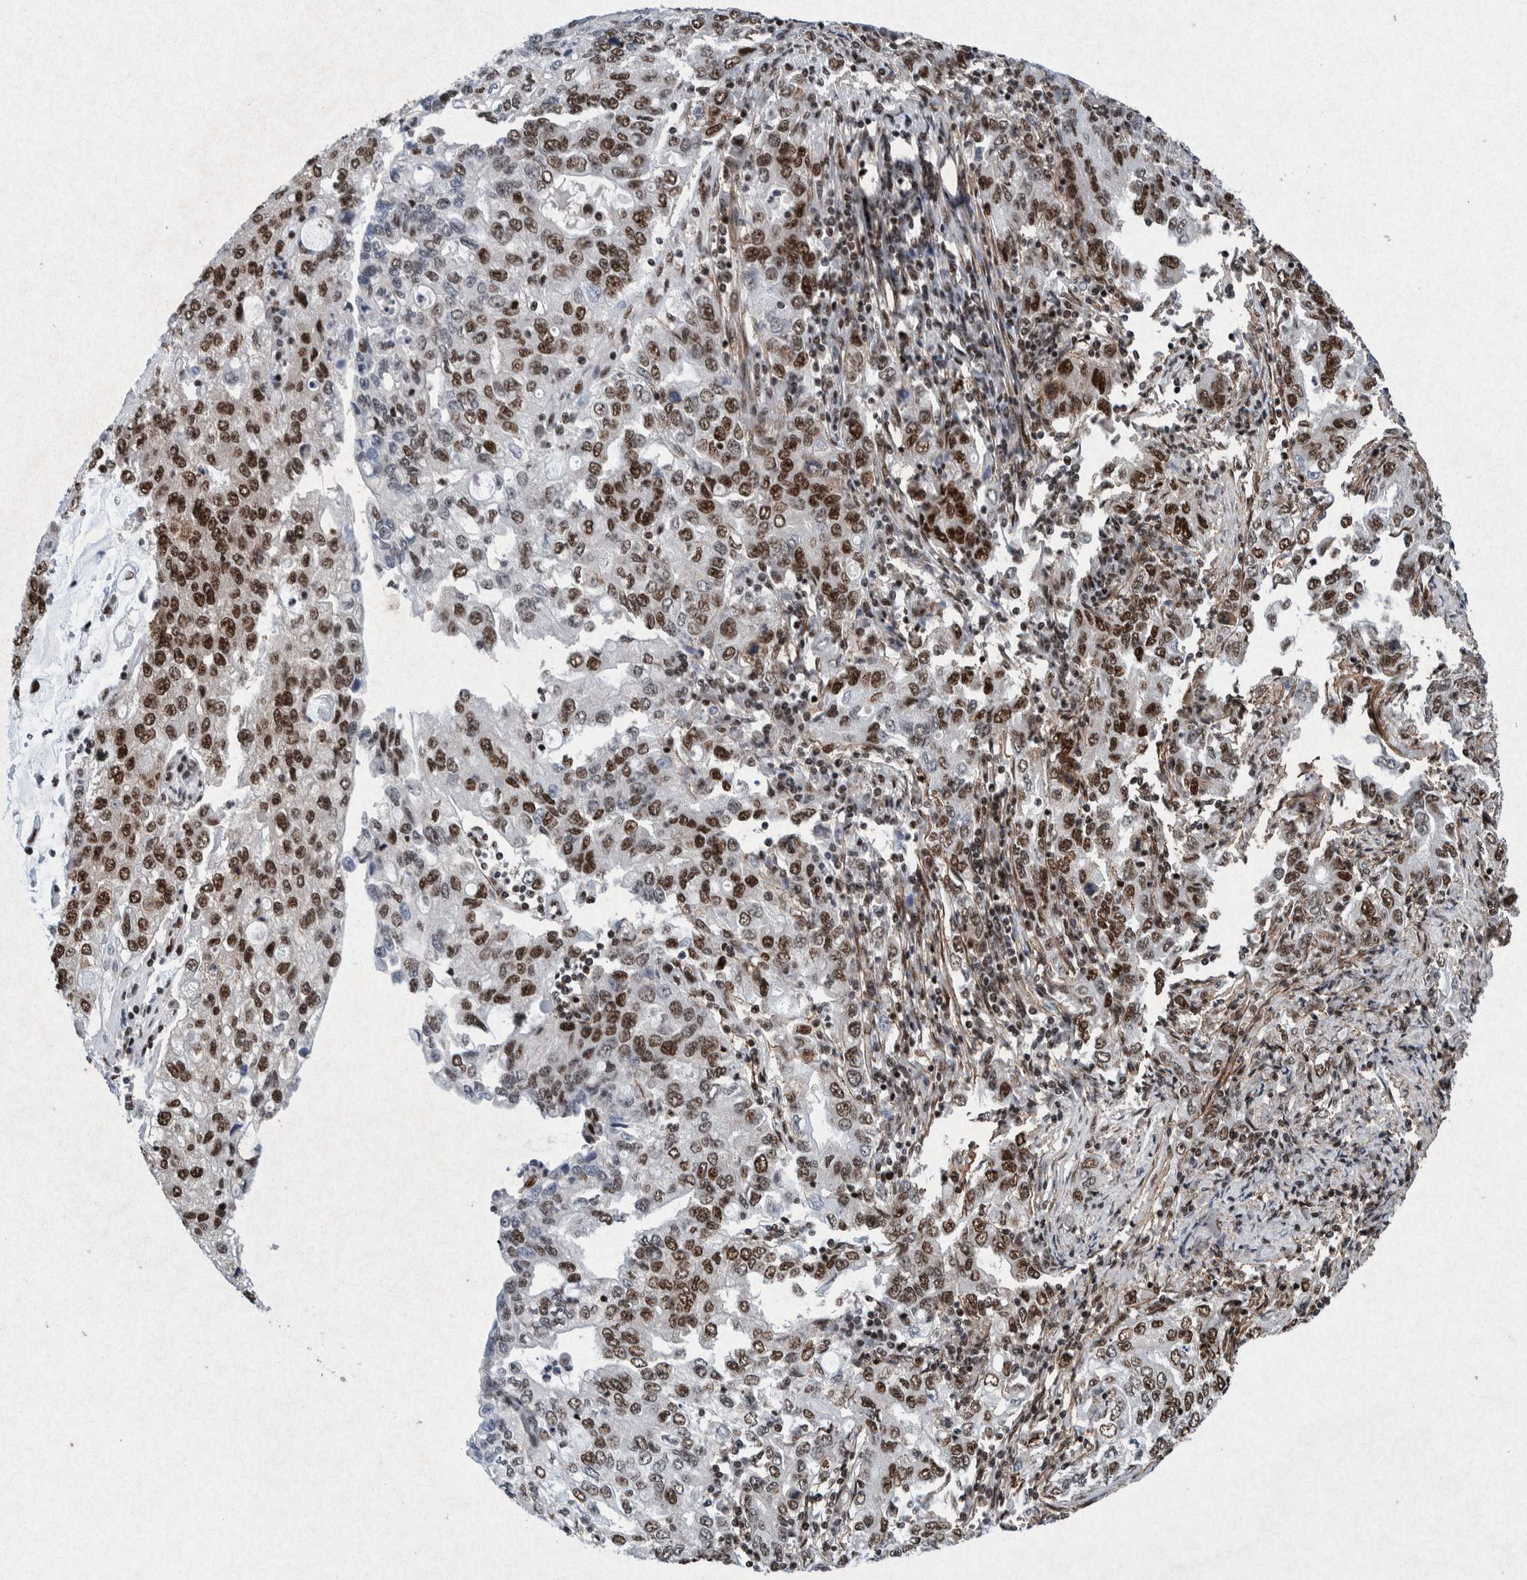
{"staining": {"intensity": "strong", "quantity": ">75%", "location": "nuclear"}, "tissue": "stomach cancer", "cell_type": "Tumor cells", "image_type": "cancer", "snomed": [{"axis": "morphology", "description": "Adenocarcinoma, NOS"}, {"axis": "topography", "description": "Stomach, lower"}], "caption": "A histopathology image of stomach cancer (adenocarcinoma) stained for a protein reveals strong nuclear brown staining in tumor cells.", "gene": "TAF10", "patient": {"sex": "female", "age": 72}}